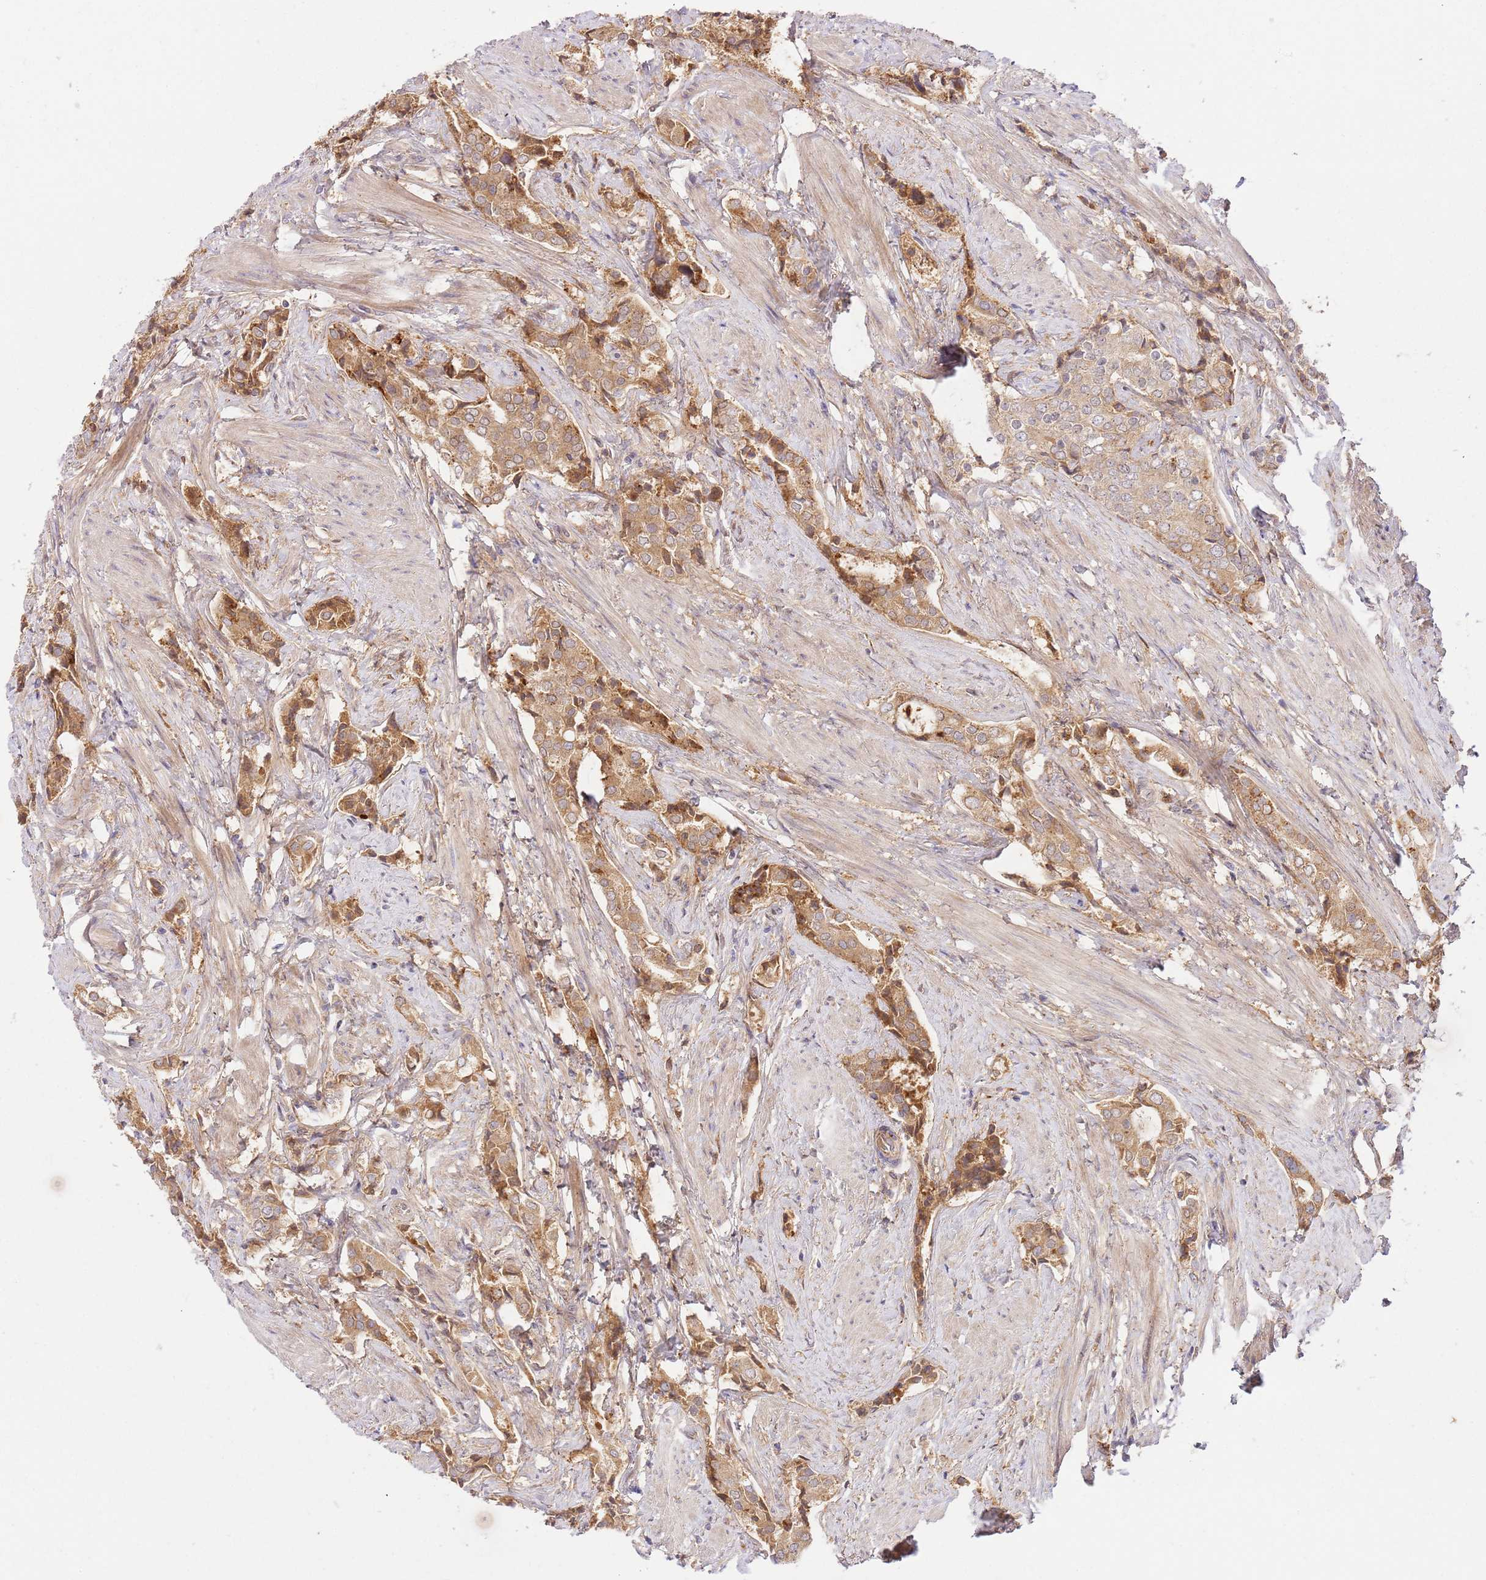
{"staining": {"intensity": "moderate", "quantity": ">75%", "location": "cytoplasmic/membranous"}, "tissue": "prostate cancer", "cell_type": "Tumor cells", "image_type": "cancer", "snomed": [{"axis": "morphology", "description": "Adenocarcinoma, High grade"}, {"axis": "topography", "description": "Prostate"}], "caption": "A histopathology image of prostate adenocarcinoma (high-grade) stained for a protein reveals moderate cytoplasmic/membranous brown staining in tumor cells.", "gene": "C8G", "patient": {"sex": "male", "age": 71}}